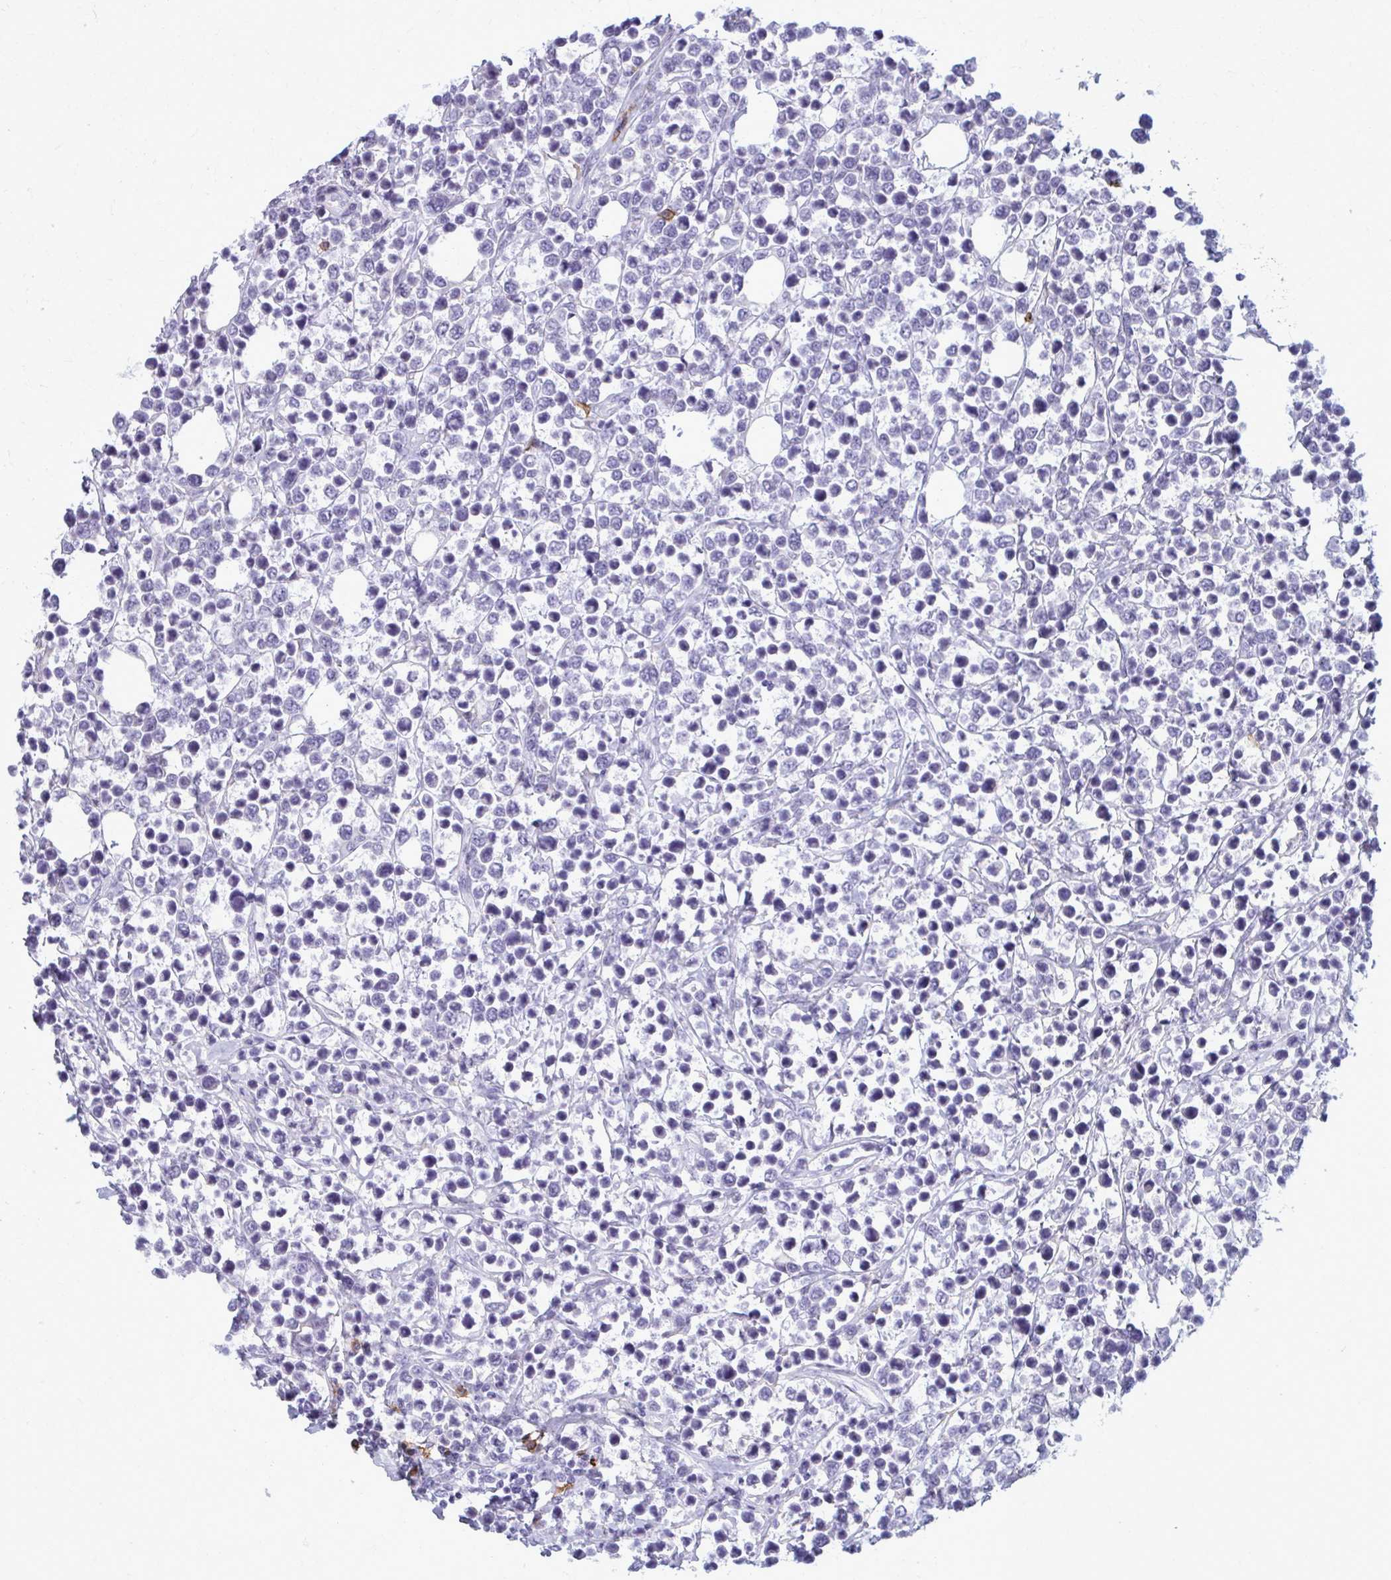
{"staining": {"intensity": "weak", "quantity": "<25%", "location": "cytoplasmic/membranous"}, "tissue": "lymphoma", "cell_type": "Tumor cells", "image_type": "cancer", "snomed": [{"axis": "morphology", "description": "Malignant lymphoma, non-Hodgkin's type, Low grade"}, {"axis": "topography", "description": "Lymph node"}], "caption": "Protein analysis of lymphoma exhibits no significant expression in tumor cells.", "gene": "CD38", "patient": {"sex": "male", "age": 60}}